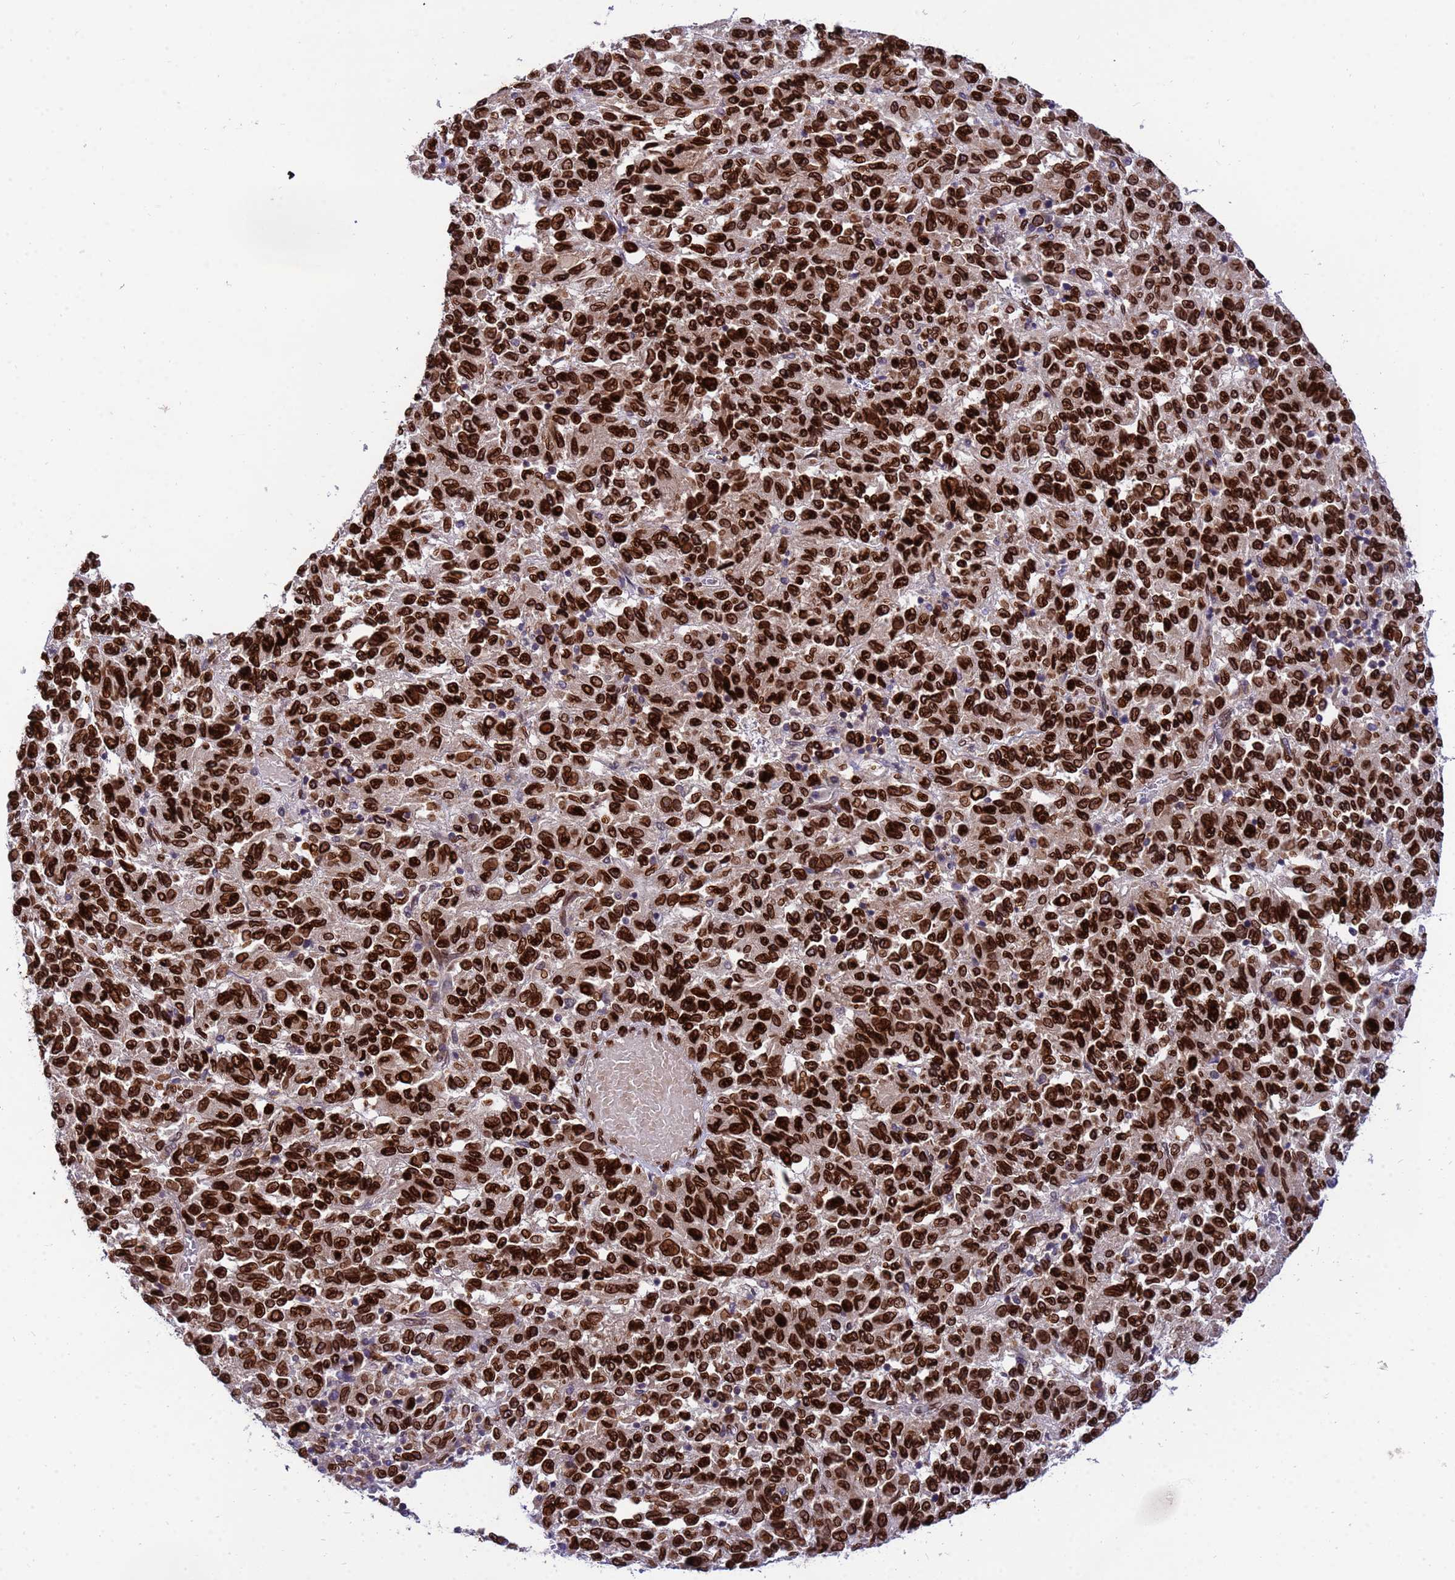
{"staining": {"intensity": "strong", "quantity": ">75%", "location": "cytoplasmic/membranous,nuclear"}, "tissue": "melanoma", "cell_type": "Tumor cells", "image_type": "cancer", "snomed": [{"axis": "morphology", "description": "Malignant melanoma, Metastatic site"}, {"axis": "topography", "description": "Lung"}], "caption": "Immunohistochemistry of human malignant melanoma (metastatic site) displays high levels of strong cytoplasmic/membranous and nuclear staining in approximately >75% of tumor cells. (Brightfield microscopy of DAB IHC at high magnification).", "gene": "GPR135", "patient": {"sex": "male", "age": 64}}